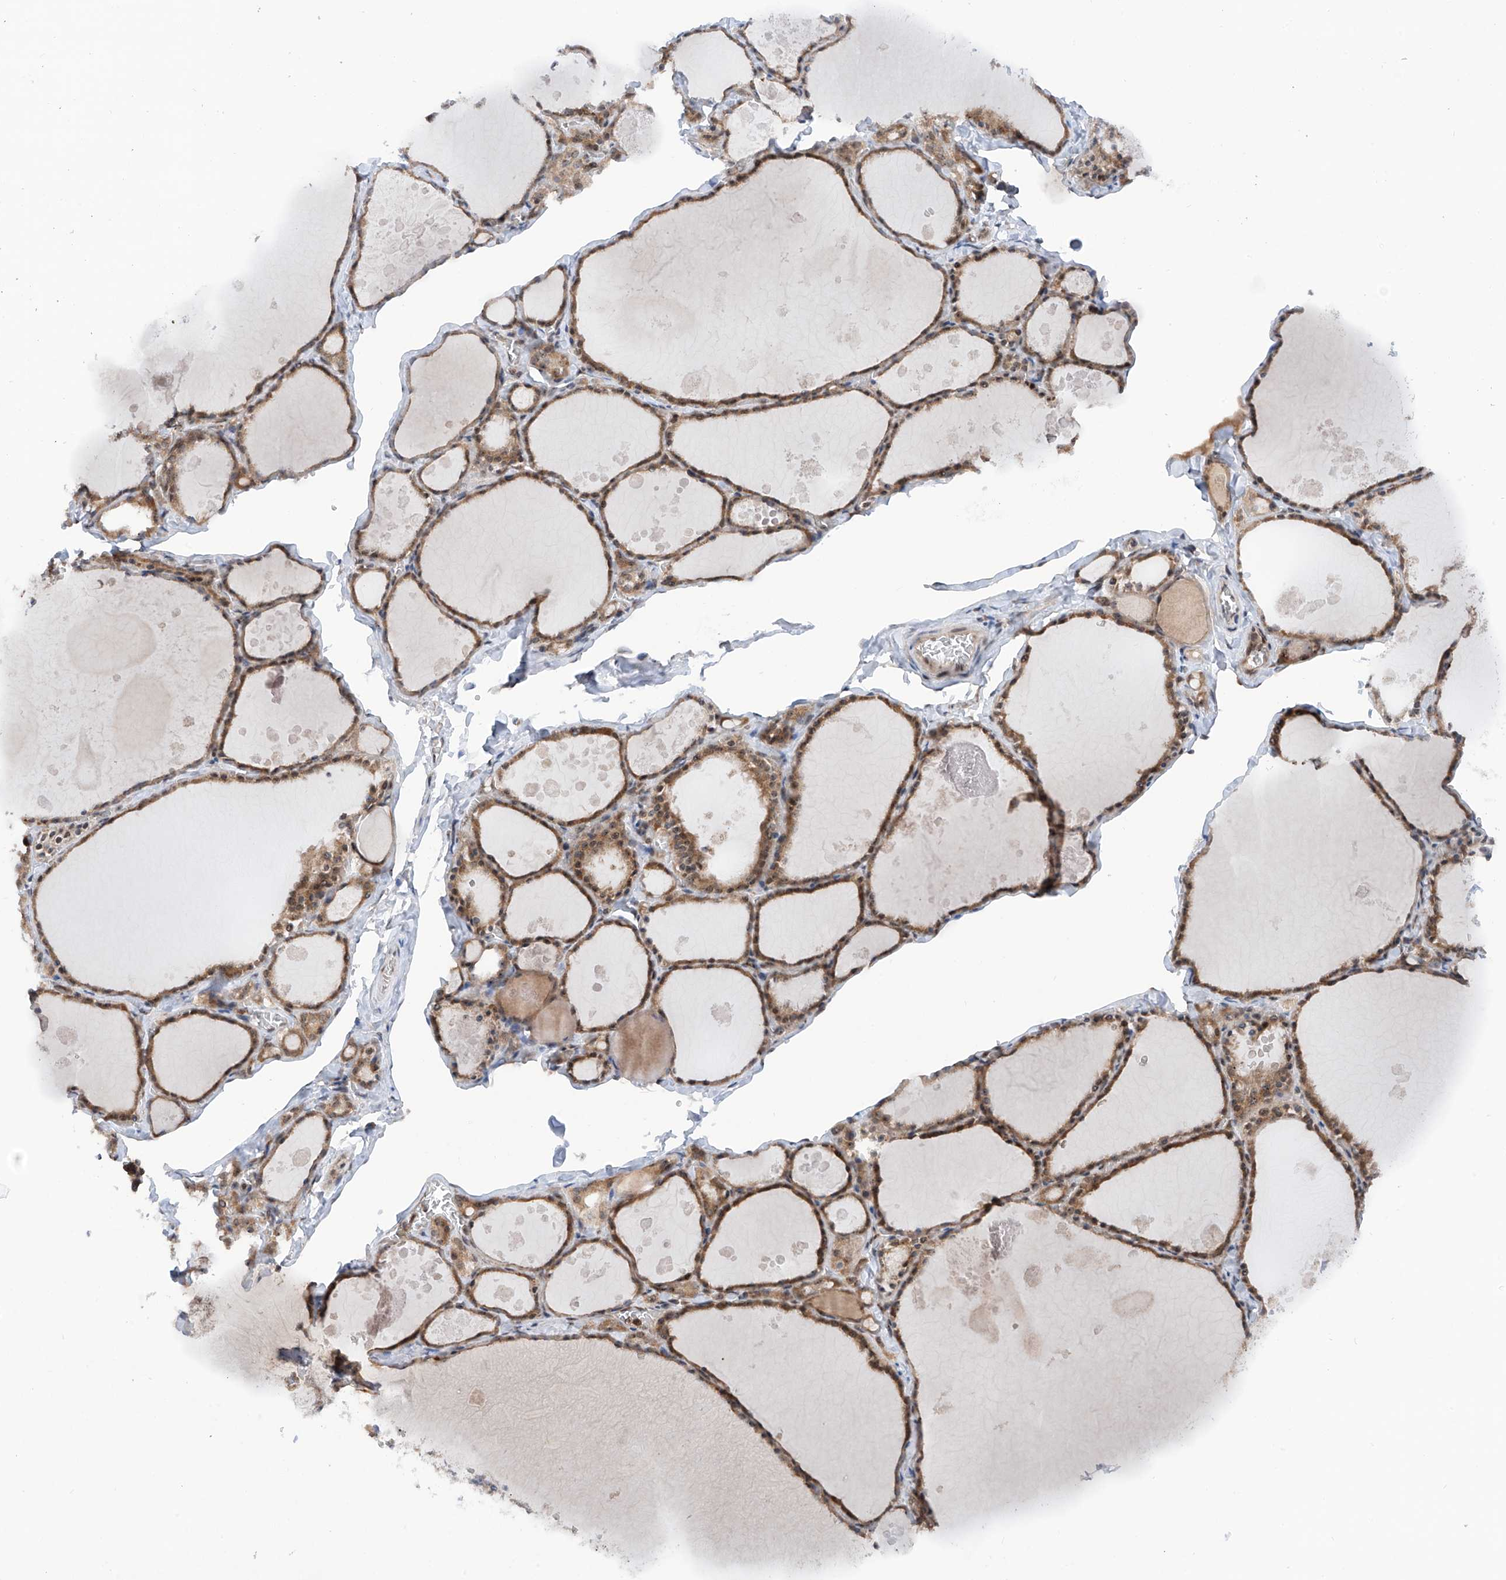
{"staining": {"intensity": "moderate", "quantity": ">75%", "location": "cytoplasmic/membranous"}, "tissue": "thyroid gland", "cell_type": "Glandular cells", "image_type": "normal", "snomed": [{"axis": "morphology", "description": "Normal tissue, NOS"}, {"axis": "topography", "description": "Thyroid gland"}], "caption": "High-power microscopy captured an immunohistochemistry image of unremarkable thyroid gland, revealing moderate cytoplasmic/membranous staining in approximately >75% of glandular cells.", "gene": "C1orf131", "patient": {"sex": "male", "age": 56}}